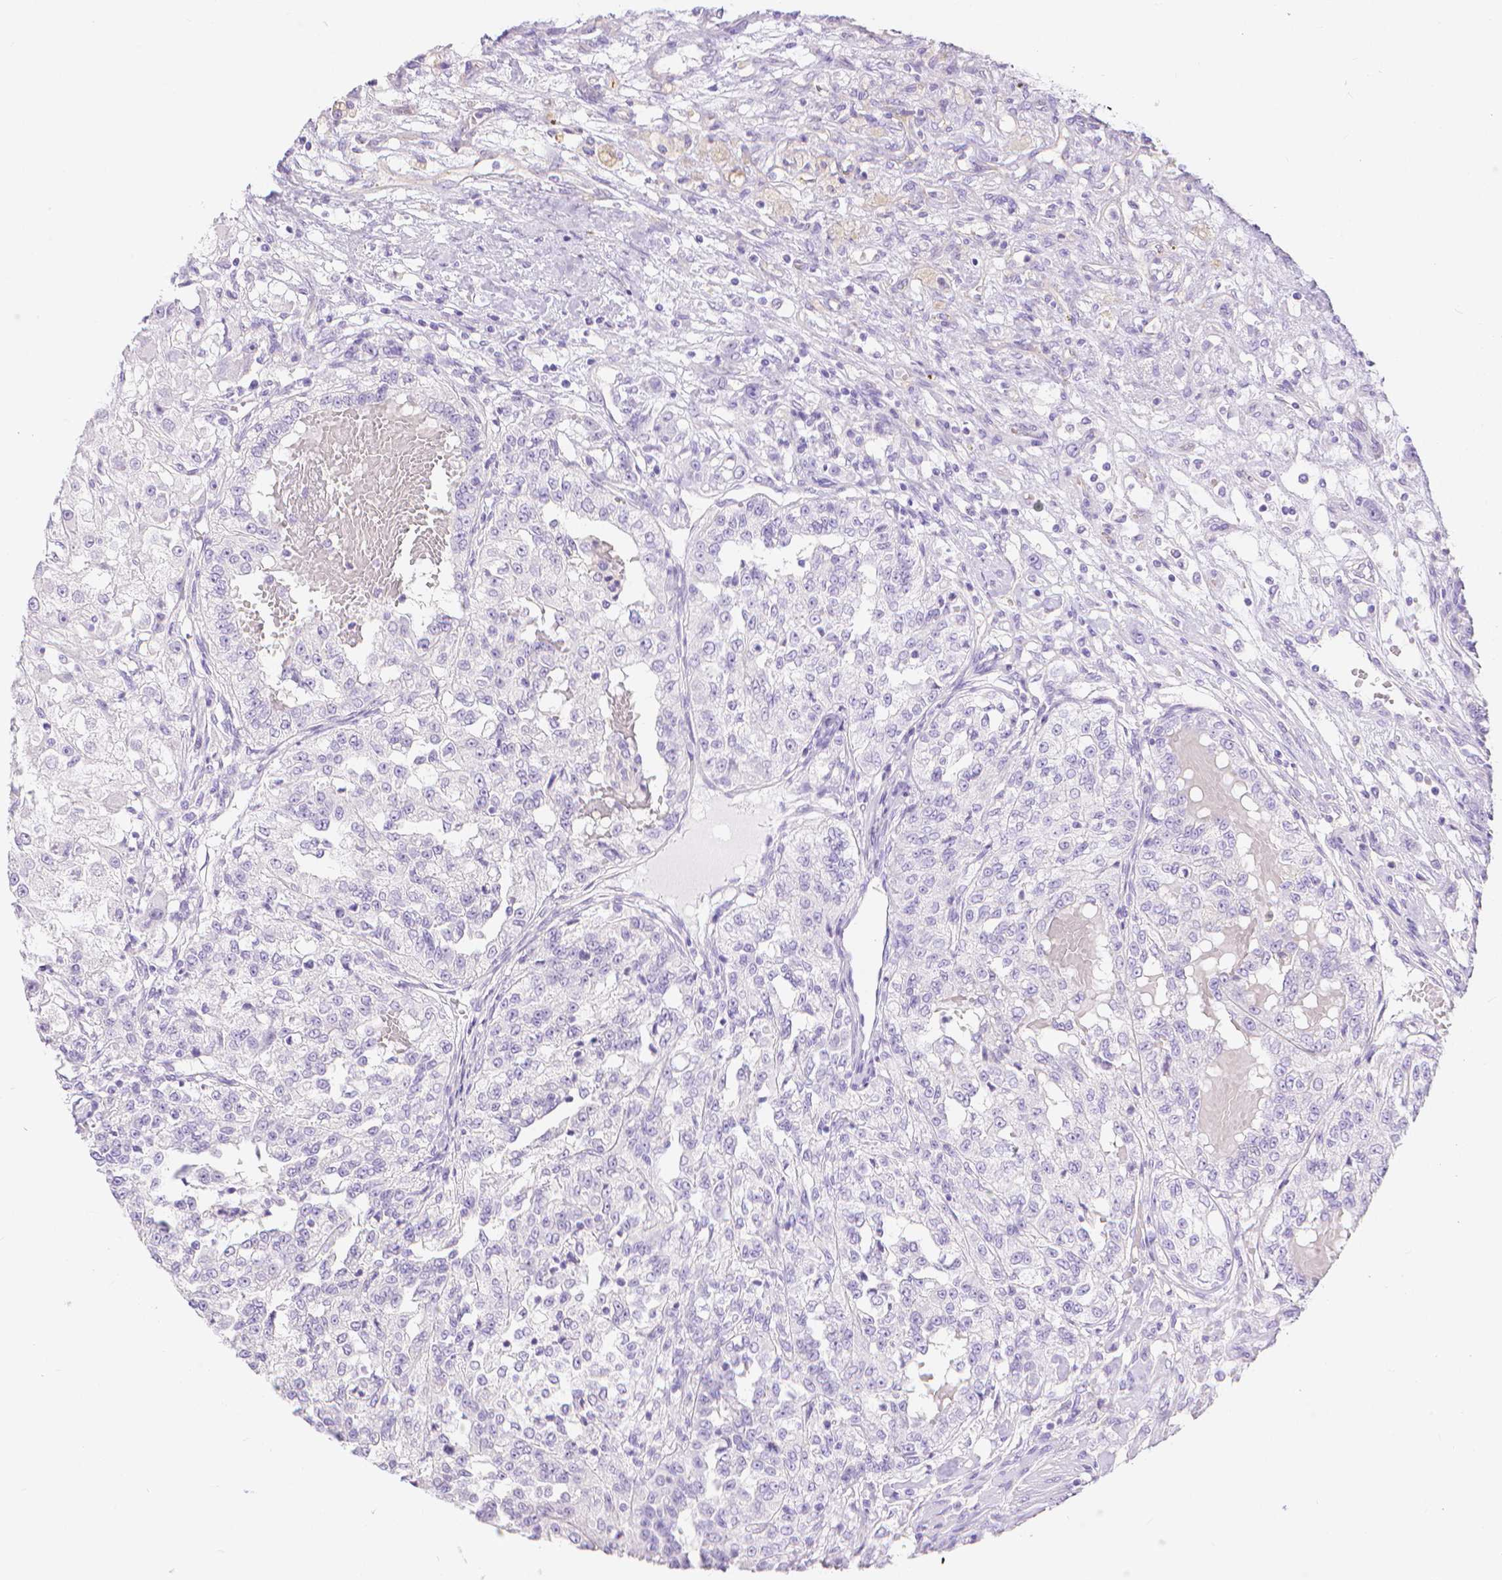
{"staining": {"intensity": "negative", "quantity": "none", "location": "none"}, "tissue": "renal cancer", "cell_type": "Tumor cells", "image_type": "cancer", "snomed": [{"axis": "morphology", "description": "Adenocarcinoma, NOS"}, {"axis": "topography", "description": "Kidney"}], "caption": "High power microscopy image of an IHC image of adenocarcinoma (renal), revealing no significant positivity in tumor cells. (DAB (3,3'-diaminobenzidine) immunohistochemistry (IHC) with hematoxylin counter stain).", "gene": "SLC27A5", "patient": {"sex": "female", "age": 63}}